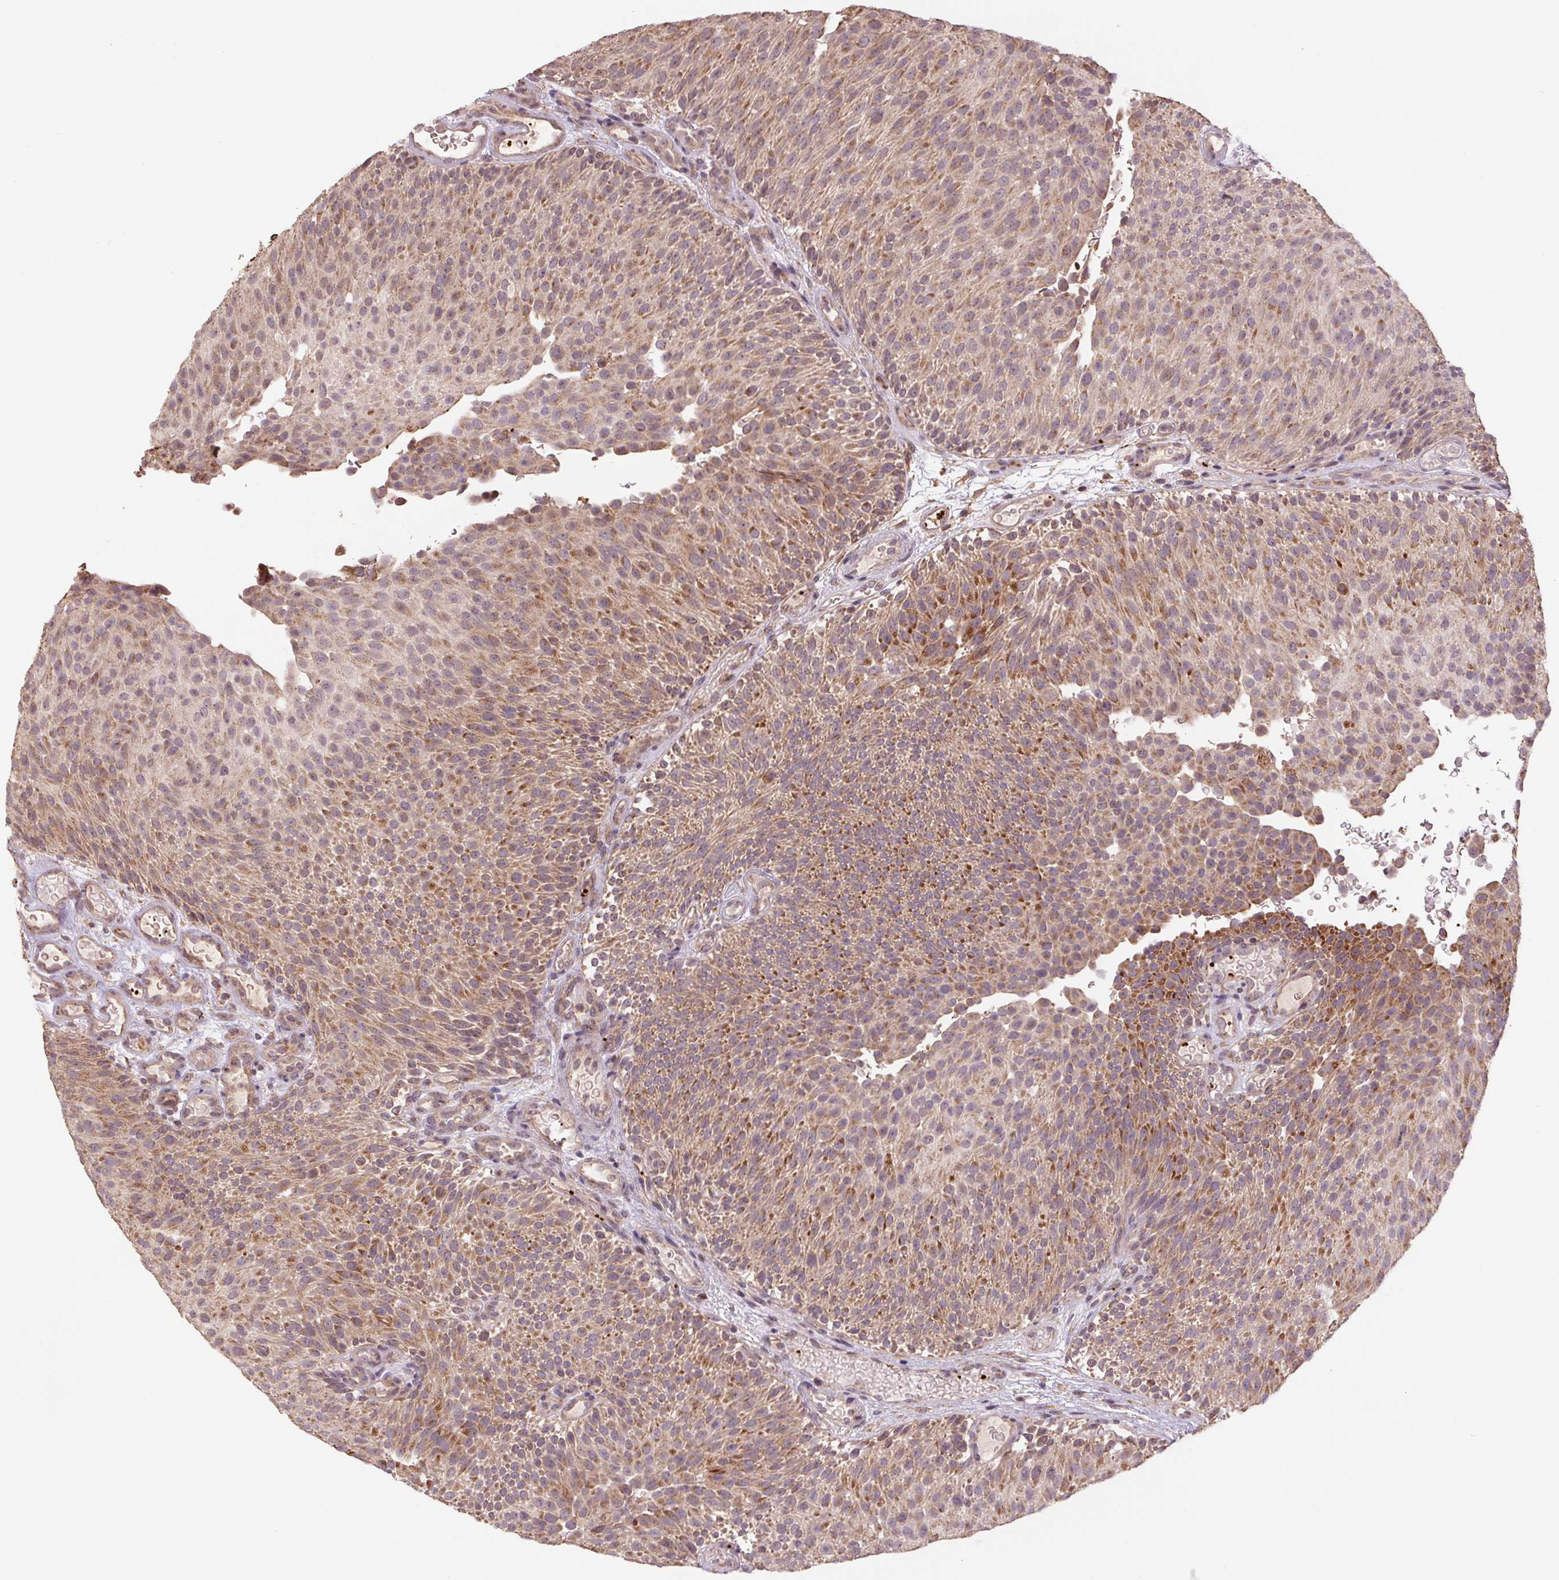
{"staining": {"intensity": "moderate", "quantity": "25%-75%", "location": "cytoplasmic/membranous"}, "tissue": "urothelial cancer", "cell_type": "Tumor cells", "image_type": "cancer", "snomed": [{"axis": "morphology", "description": "Urothelial carcinoma, Low grade"}, {"axis": "topography", "description": "Urinary bladder"}], "caption": "DAB (3,3'-diaminobenzidine) immunohistochemical staining of urothelial carcinoma (low-grade) reveals moderate cytoplasmic/membranous protein expression in approximately 25%-75% of tumor cells.", "gene": "TMEM160", "patient": {"sex": "male", "age": 78}}